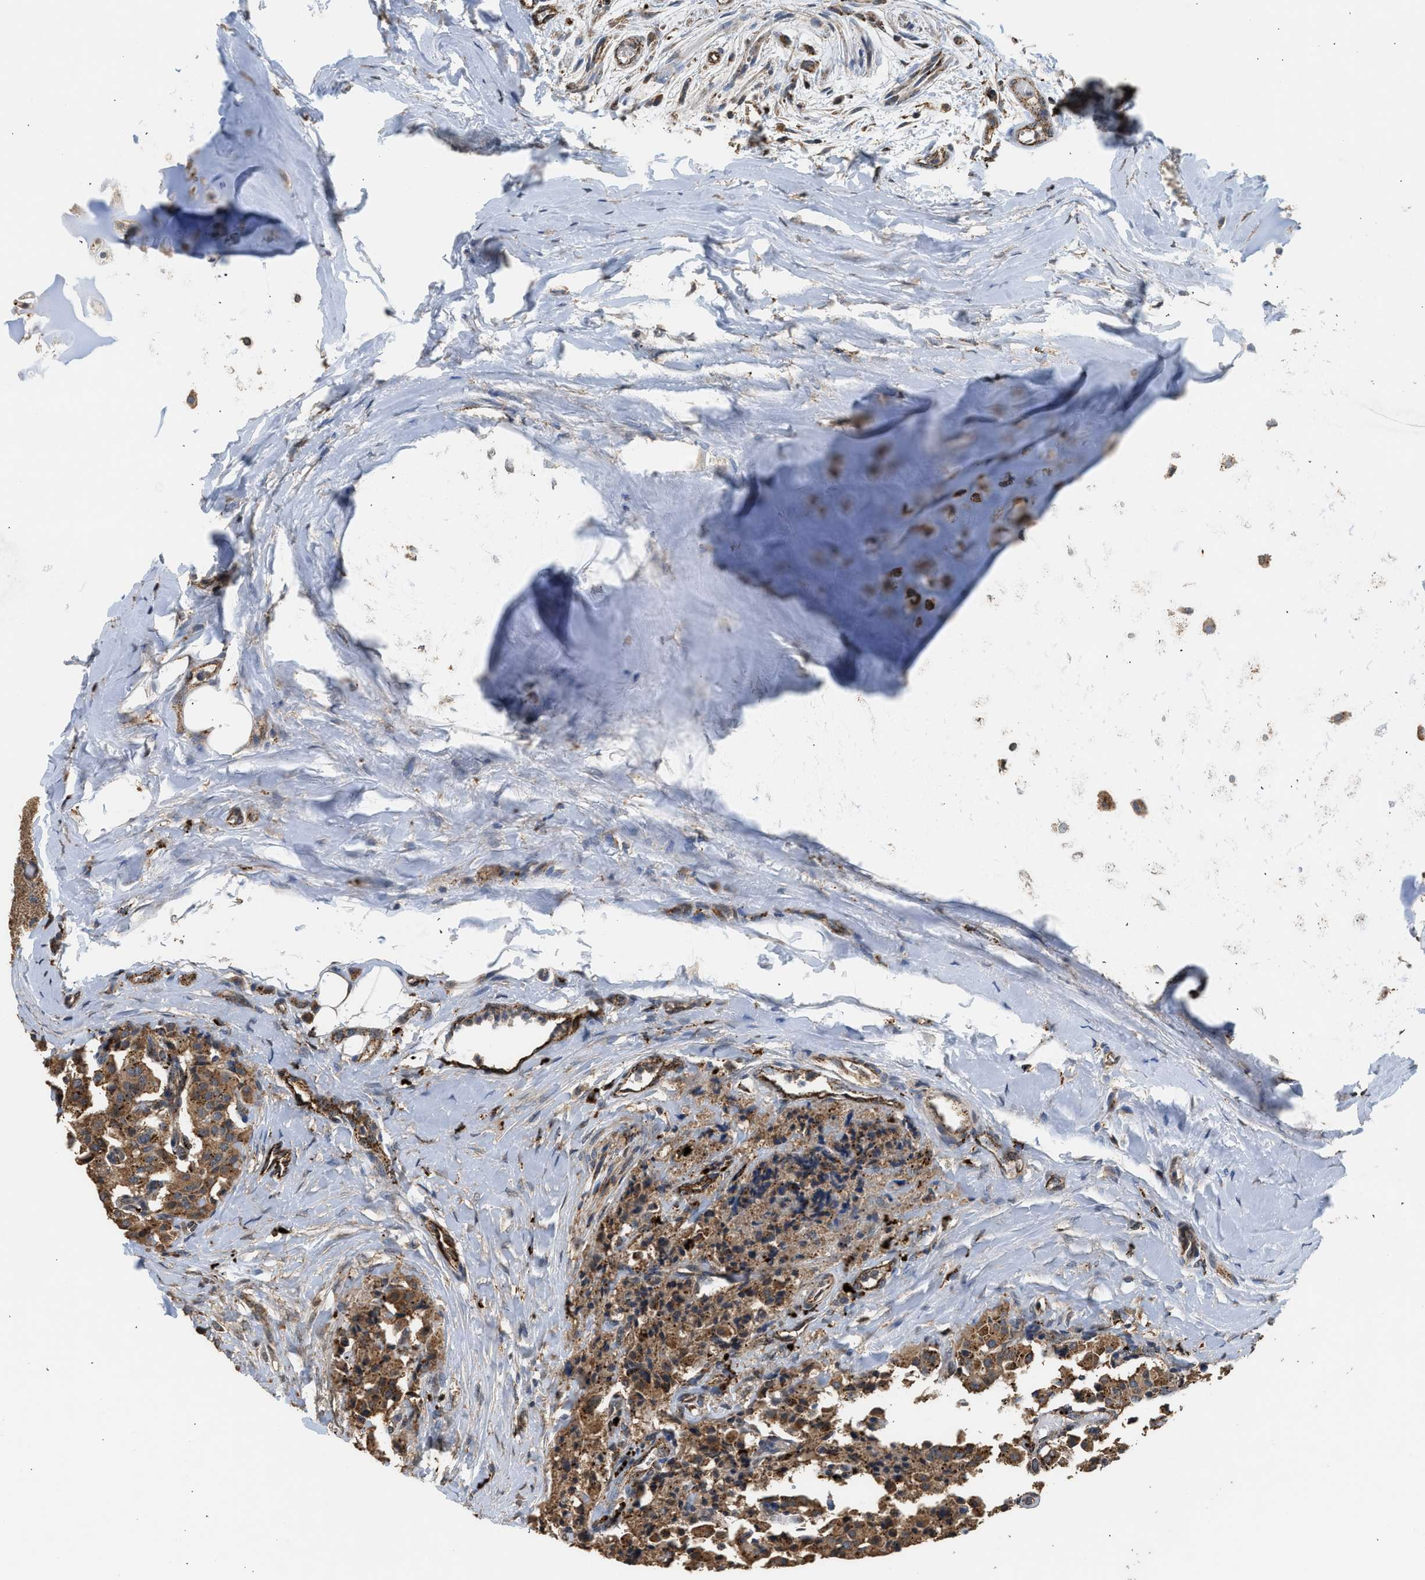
{"staining": {"intensity": "moderate", "quantity": ">75%", "location": "cytoplasmic/membranous"}, "tissue": "carcinoid", "cell_type": "Tumor cells", "image_type": "cancer", "snomed": [{"axis": "morphology", "description": "Carcinoid, malignant, NOS"}, {"axis": "topography", "description": "Lung"}], "caption": "IHC micrograph of human carcinoid stained for a protein (brown), which demonstrates medium levels of moderate cytoplasmic/membranous positivity in about >75% of tumor cells.", "gene": "CTSV", "patient": {"sex": "male", "age": 30}}